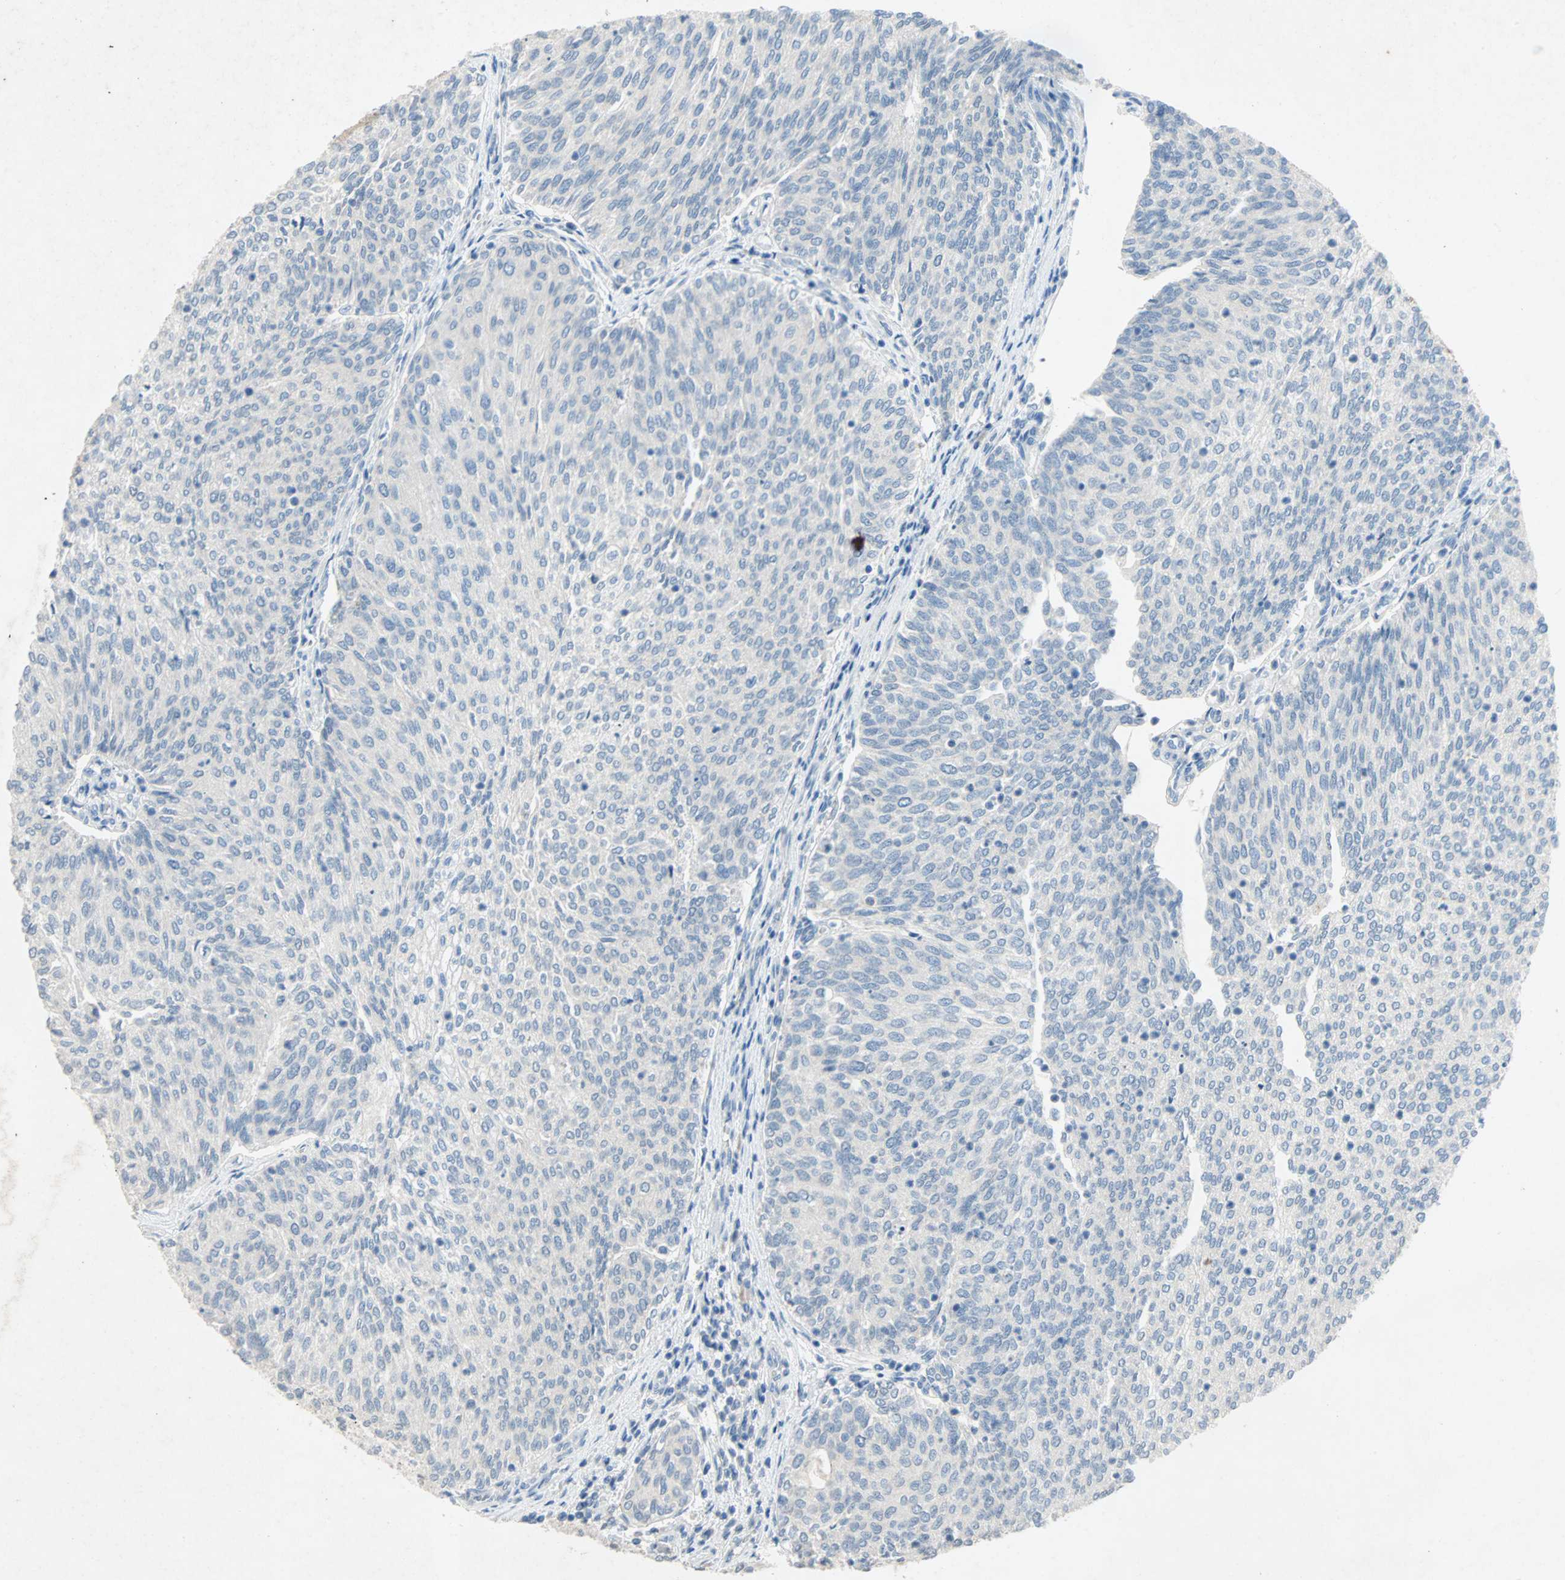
{"staining": {"intensity": "negative", "quantity": "none", "location": "none"}, "tissue": "urothelial cancer", "cell_type": "Tumor cells", "image_type": "cancer", "snomed": [{"axis": "morphology", "description": "Urothelial carcinoma, Low grade"}, {"axis": "topography", "description": "Urinary bladder"}], "caption": "IHC of urothelial cancer reveals no positivity in tumor cells. Nuclei are stained in blue.", "gene": "PCDHB2", "patient": {"sex": "female", "age": 79}}